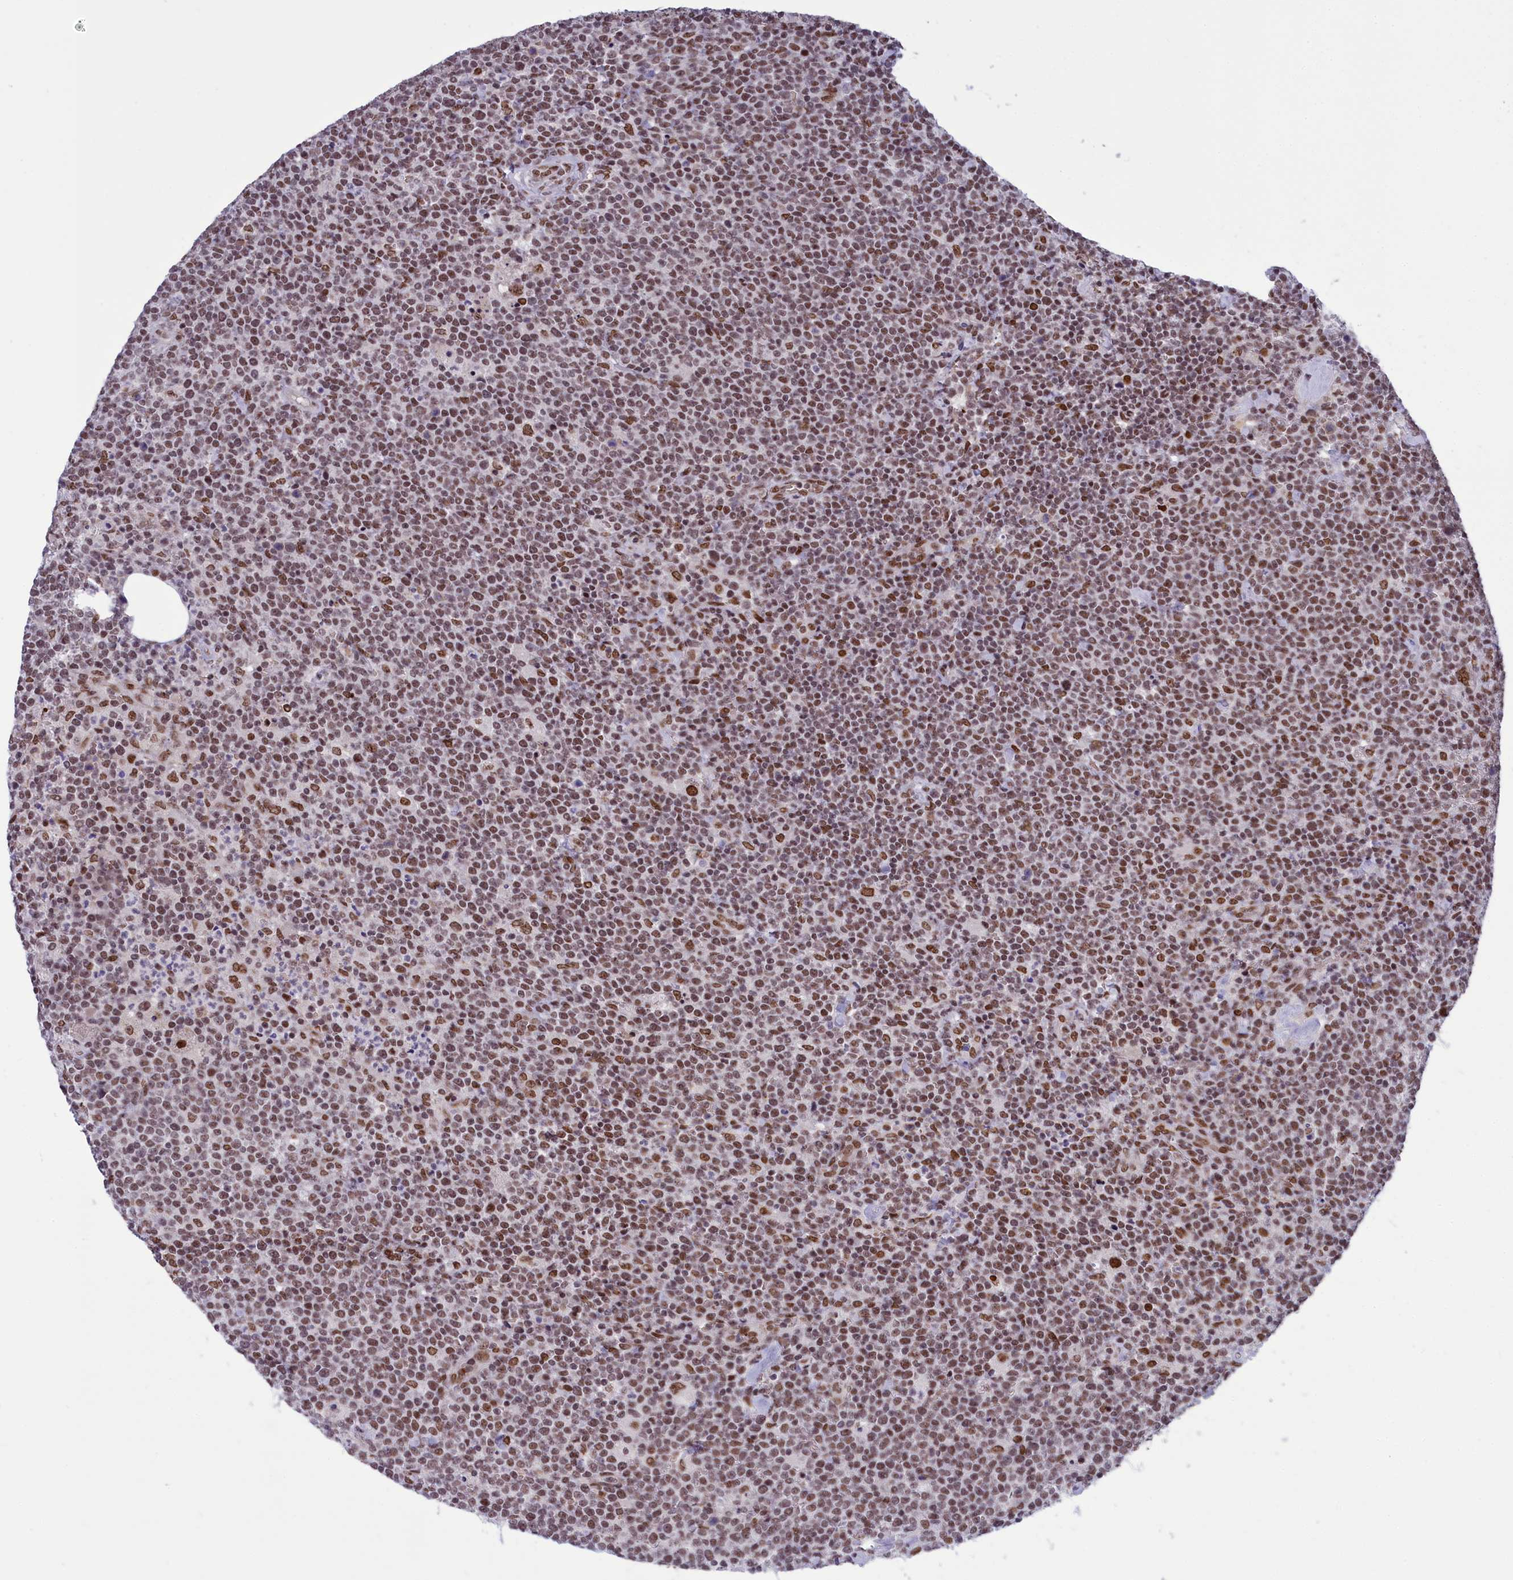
{"staining": {"intensity": "moderate", "quantity": ">75%", "location": "nuclear"}, "tissue": "lymphoma", "cell_type": "Tumor cells", "image_type": "cancer", "snomed": [{"axis": "morphology", "description": "Malignant lymphoma, non-Hodgkin's type, High grade"}, {"axis": "topography", "description": "Lymph node"}], "caption": "High-magnification brightfield microscopy of malignant lymphoma, non-Hodgkin's type (high-grade) stained with DAB (brown) and counterstained with hematoxylin (blue). tumor cells exhibit moderate nuclear positivity is appreciated in about>75% of cells.", "gene": "MPHOSPH8", "patient": {"sex": "male", "age": 61}}